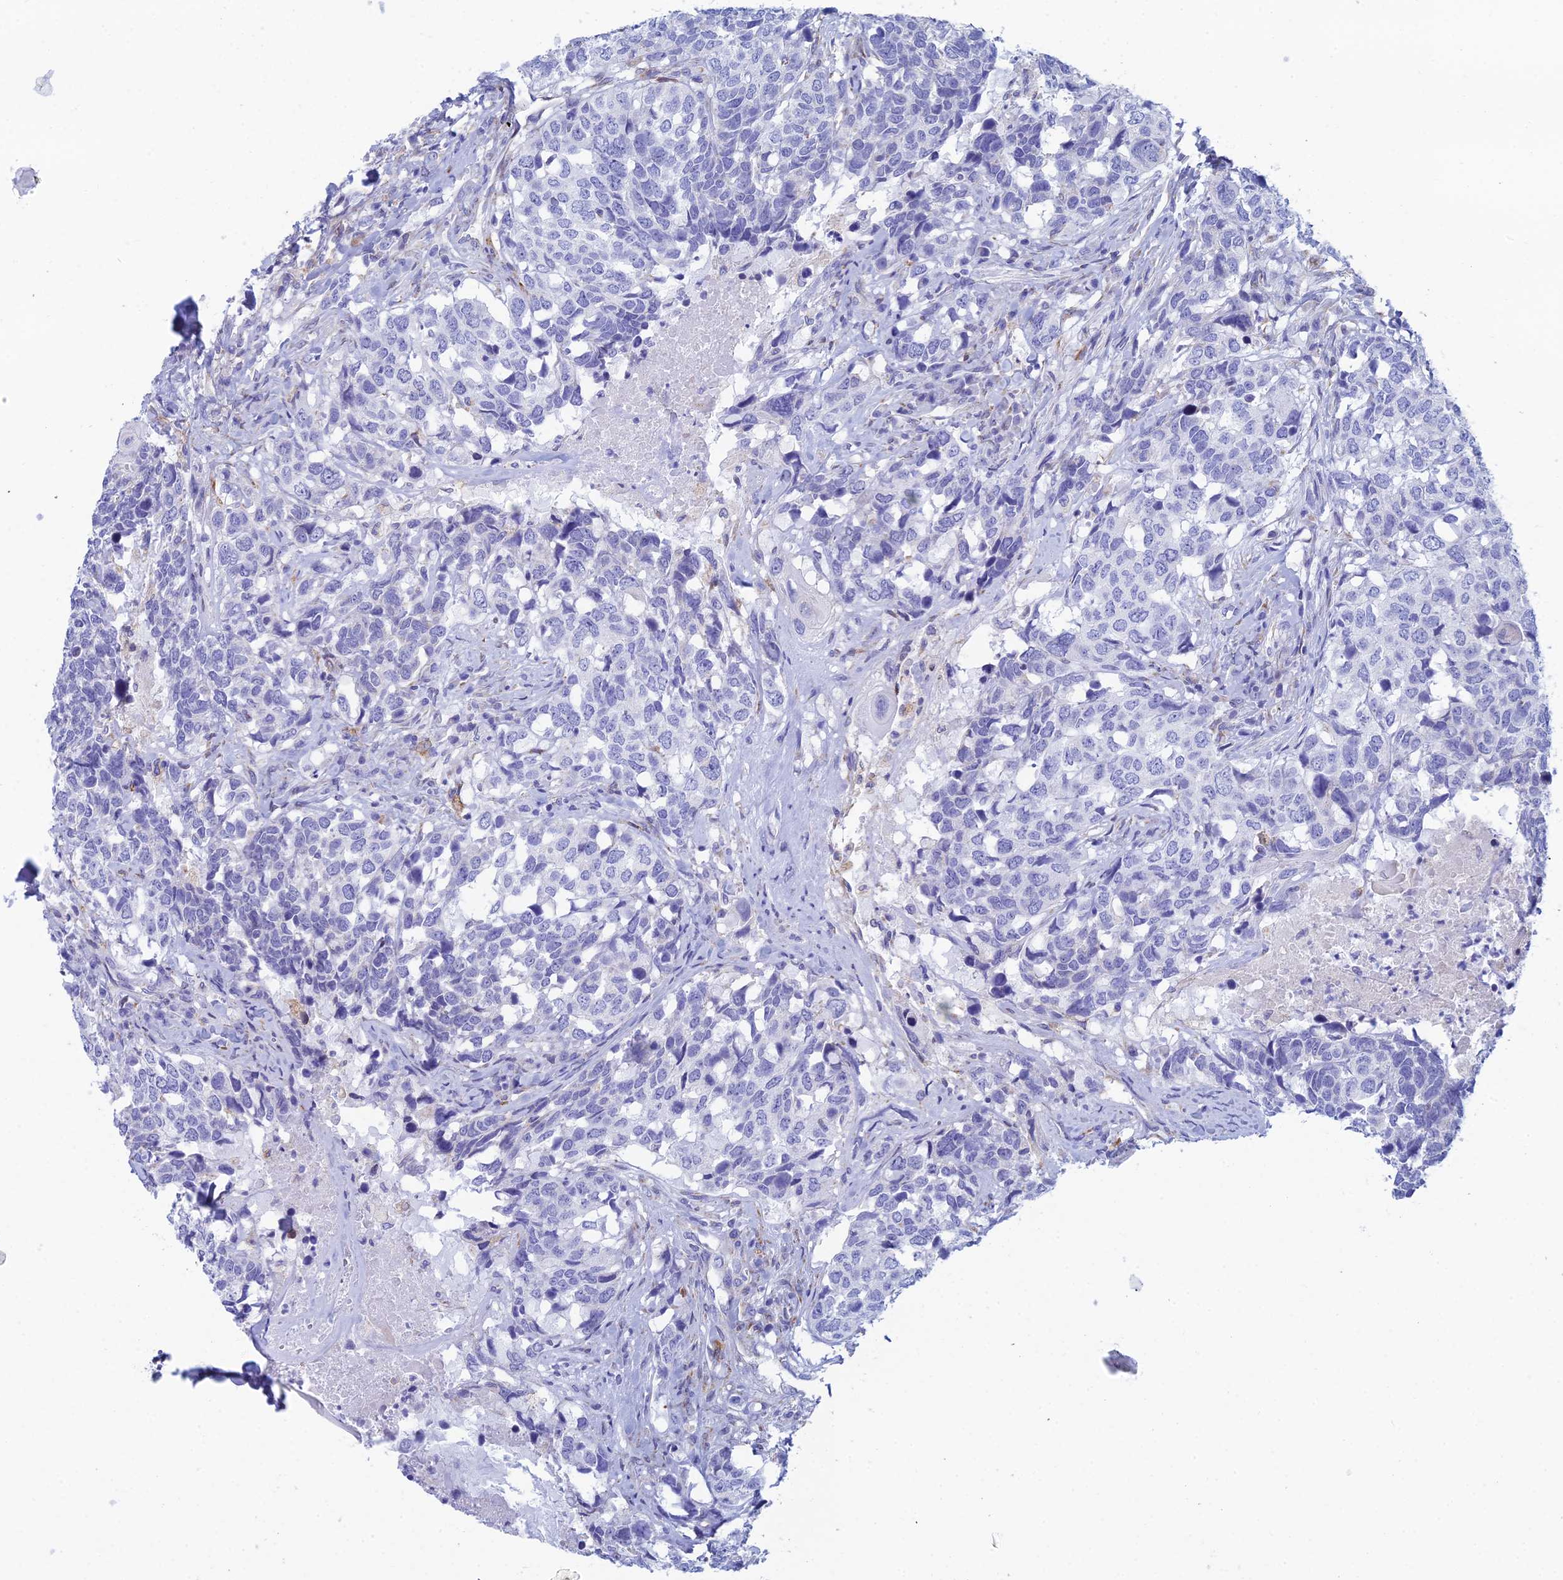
{"staining": {"intensity": "negative", "quantity": "none", "location": "none"}, "tissue": "head and neck cancer", "cell_type": "Tumor cells", "image_type": "cancer", "snomed": [{"axis": "morphology", "description": "Squamous cell carcinoma, NOS"}, {"axis": "topography", "description": "Head-Neck"}], "caption": "Tumor cells show no significant staining in head and neck squamous cell carcinoma. Nuclei are stained in blue.", "gene": "CFAP210", "patient": {"sex": "male", "age": 66}}